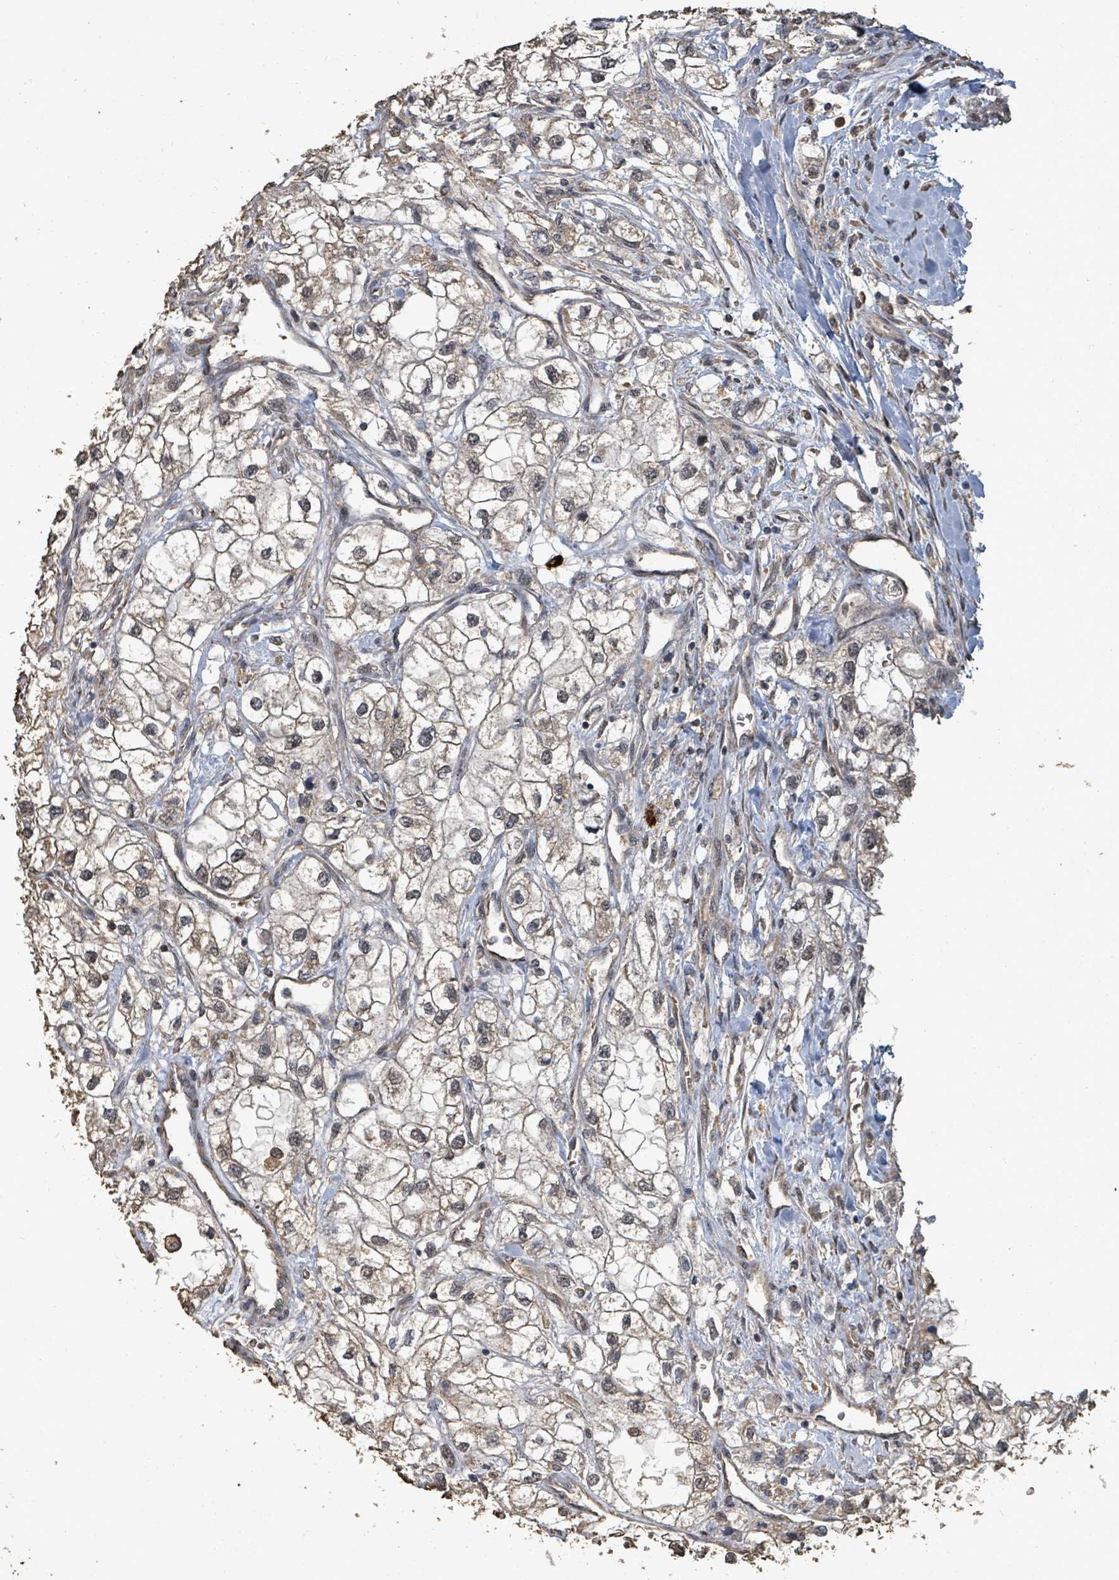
{"staining": {"intensity": "weak", "quantity": "25%-75%", "location": "cytoplasmic/membranous"}, "tissue": "renal cancer", "cell_type": "Tumor cells", "image_type": "cancer", "snomed": [{"axis": "morphology", "description": "Adenocarcinoma, NOS"}, {"axis": "topography", "description": "Kidney"}], "caption": "This image shows immunohistochemistry (IHC) staining of renal cancer (adenocarcinoma), with low weak cytoplasmic/membranous expression in about 25%-75% of tumor cells.", "gene": "C6orf52", "patient": {"sex": "male", "age": 59}}